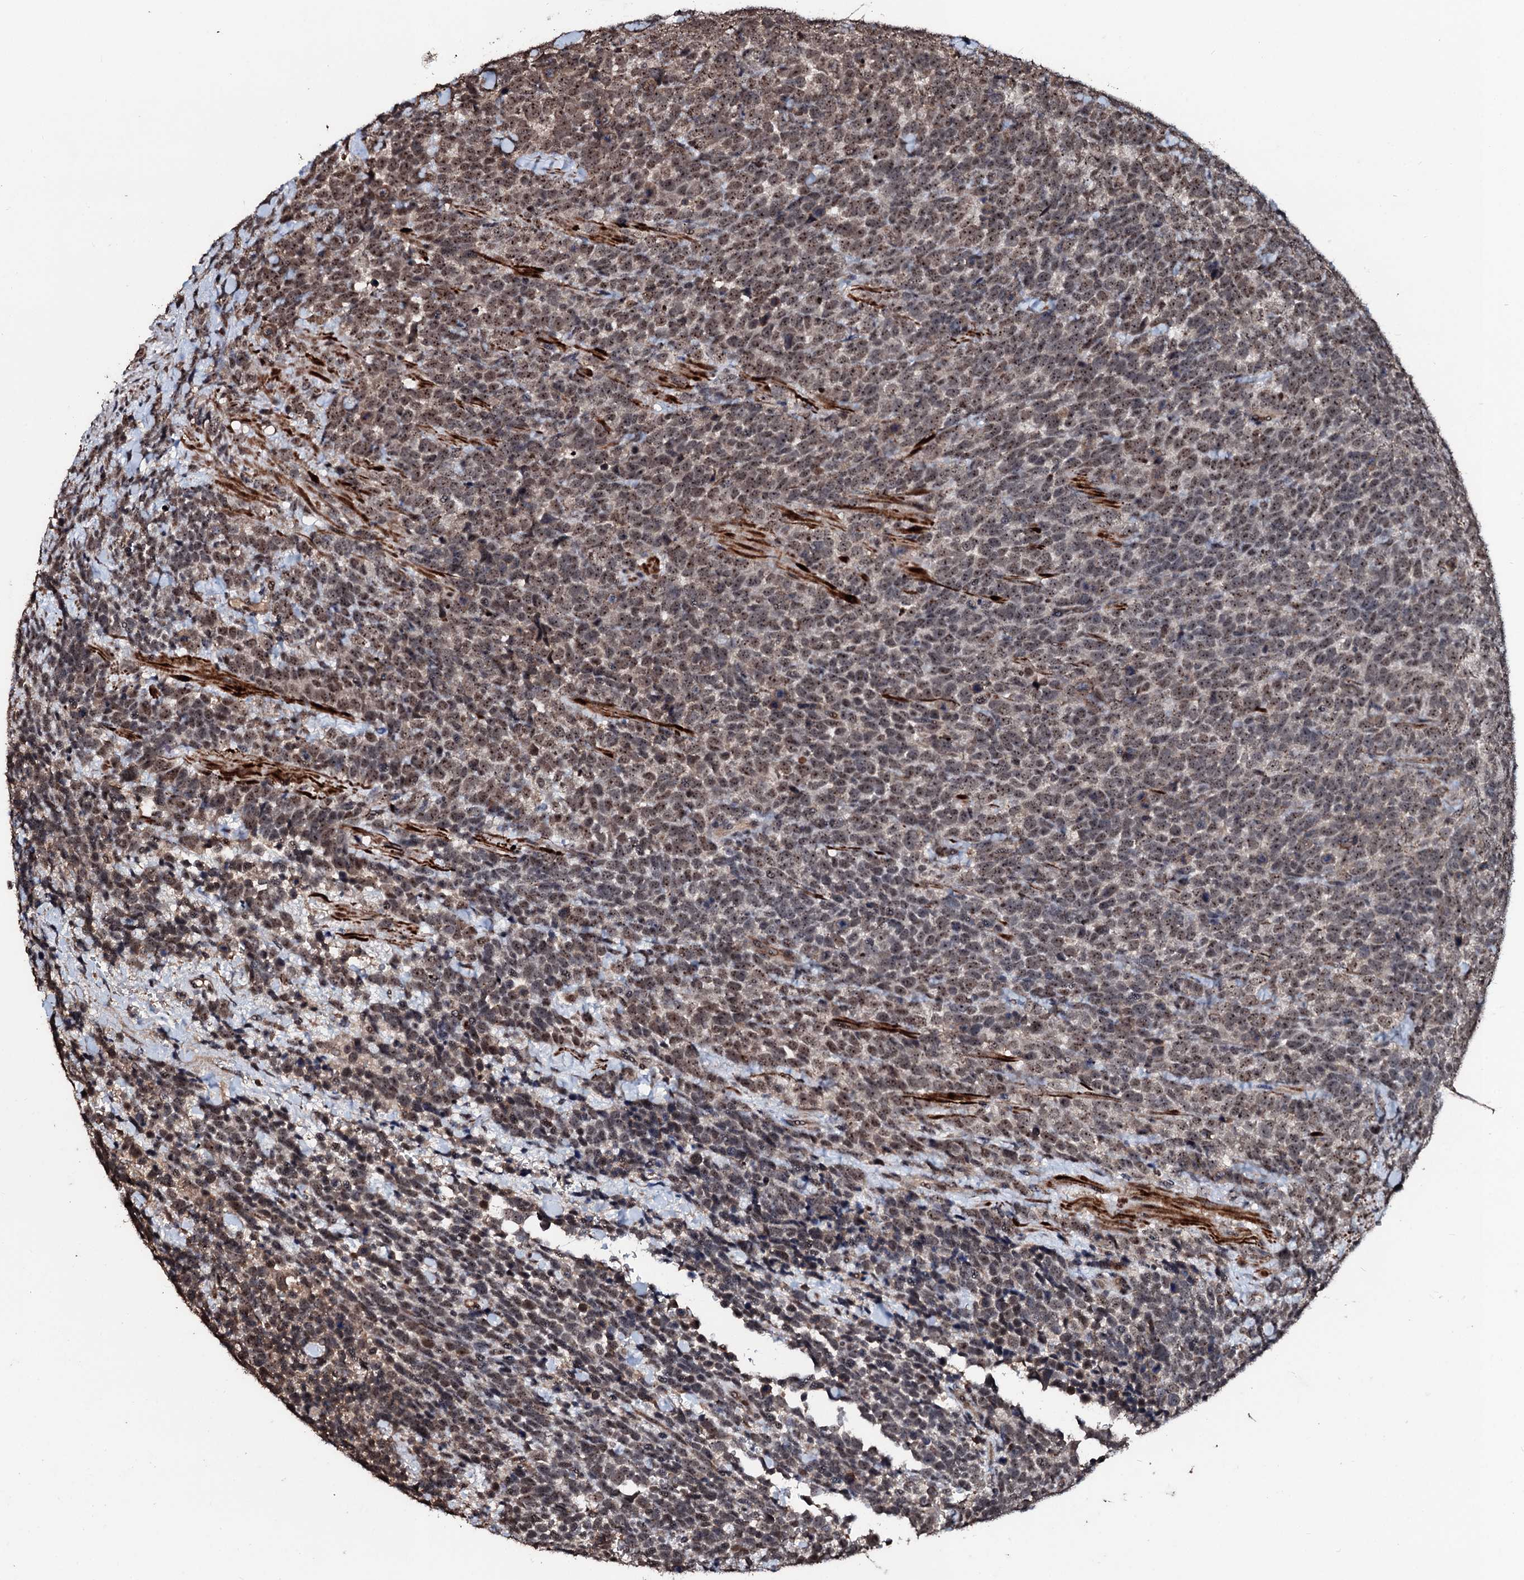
{"staining": {"intensity": "moderate", "quantity": ">75%", "location": "cytoplasmic/membranous,nuclear"}, "tissue": "urothelial cancer", "cell_type": "Tumor cells", "image_type": "cancer", "snomed": [{"axis": "morphology", "description": "Urothelial carcinoma, High grade"}, {"axis": "topography", "description": "Urinary bladder"}], "caption": "An image of high-grade urothelial carcinoma stained for a protein shows moderate cytoplasmic/membranous and nuclear brown staining in tumor cells. (IHC, brightfield microscopy, high magnification).", "gene": "SUPT7L", "patient": {"sex": "female", "age": 82}}